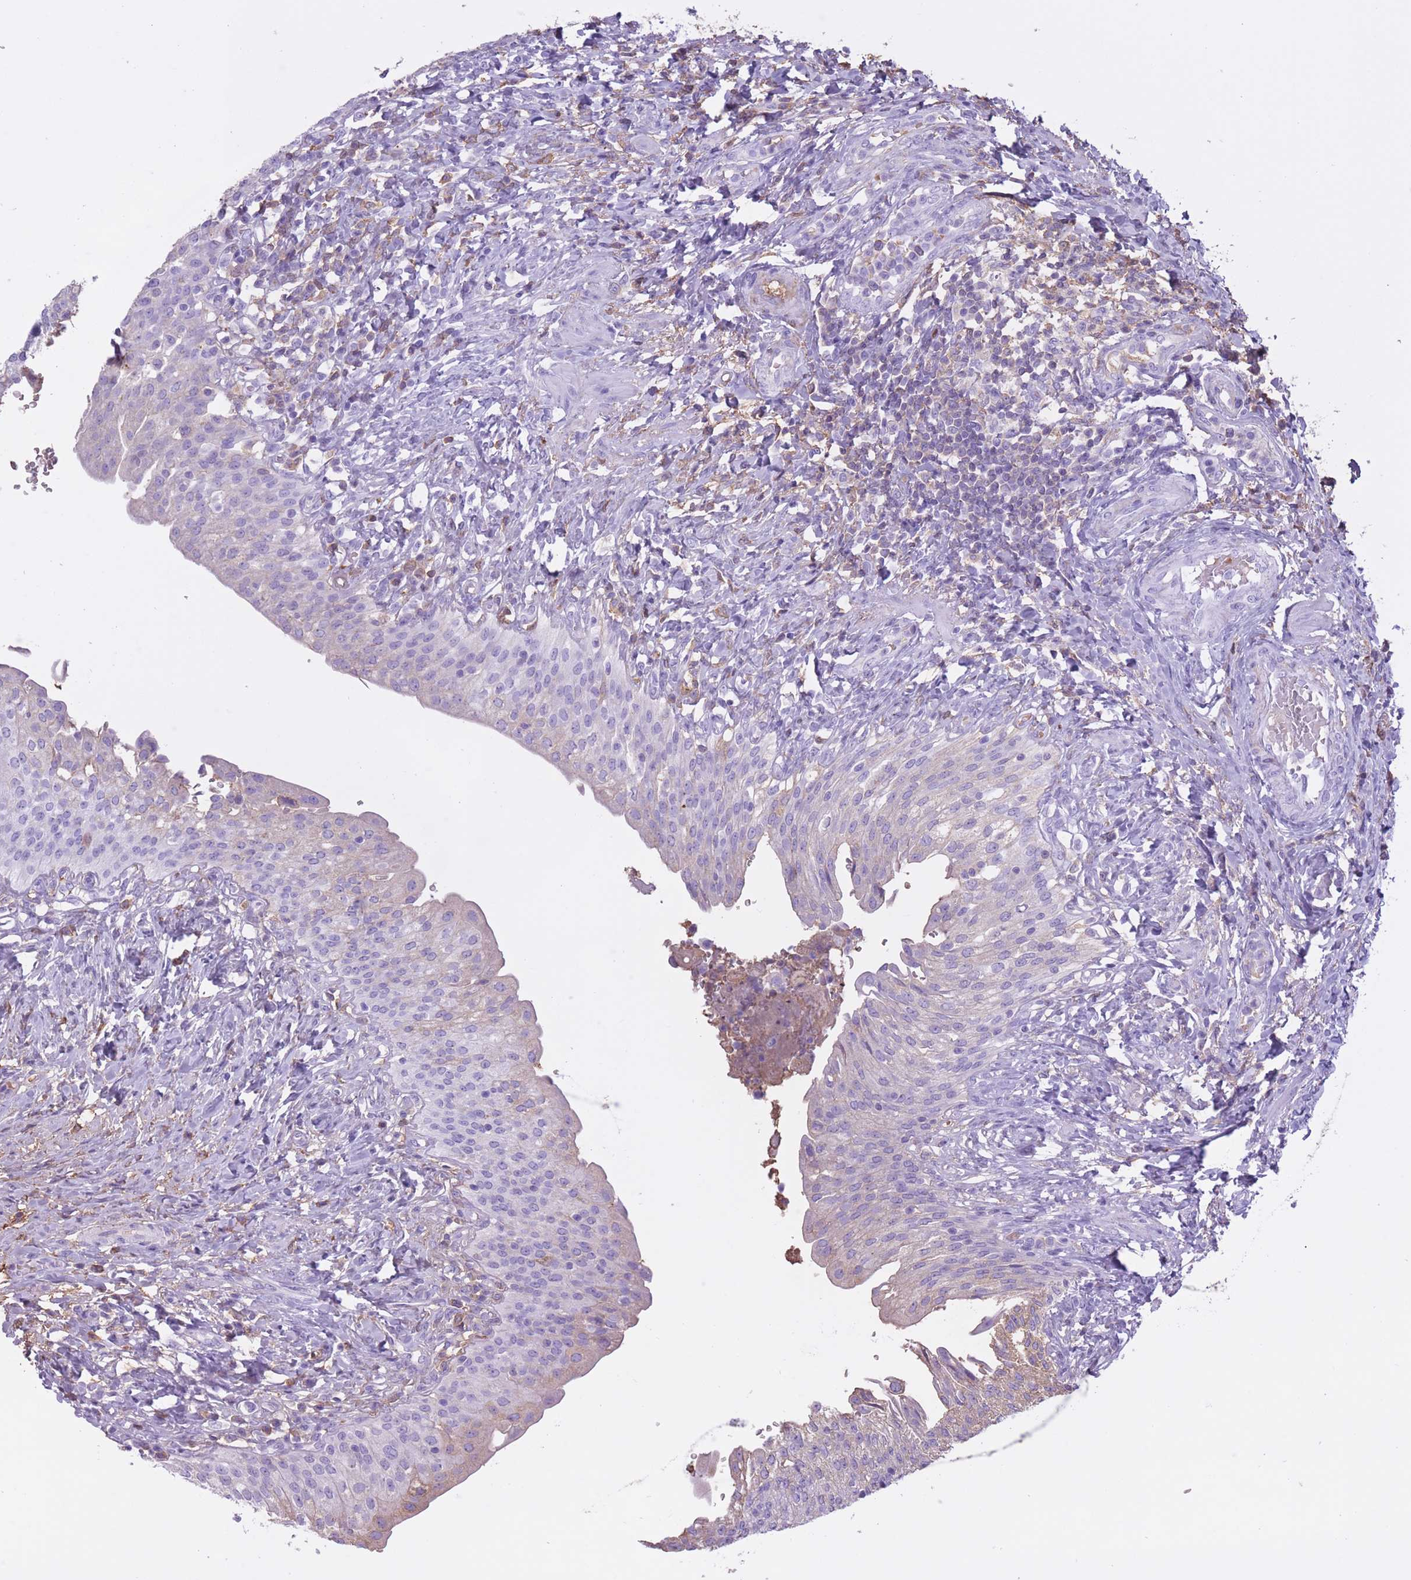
{"staining": {"intensity": "negative", "quantity": "none", "location": "none"}, "tissue": "urinary bladder", "cell_type": "Urothelial cells", "image_type": "normal", "snomed": [{"axis": "morphology", "description": "Normal tissue, NOS"}, {"axis": "morphology", "description": "Inflammation, NOS"}, {"axis": "topography", "description": "Urinary bladder"}], "caption": "A histopathology image of urinary bladder stained for a protein reveals no brown staining in urothelial cells. Brightfield microscopy of immunohistochemistry (IHC) stained with DAB (3,3'-diaminobenzidine) (brown) and hematoxylin (blue), captured at high magnification.", "gene": "AP3S1", "patient": {"sex": "male", "age": 64}}